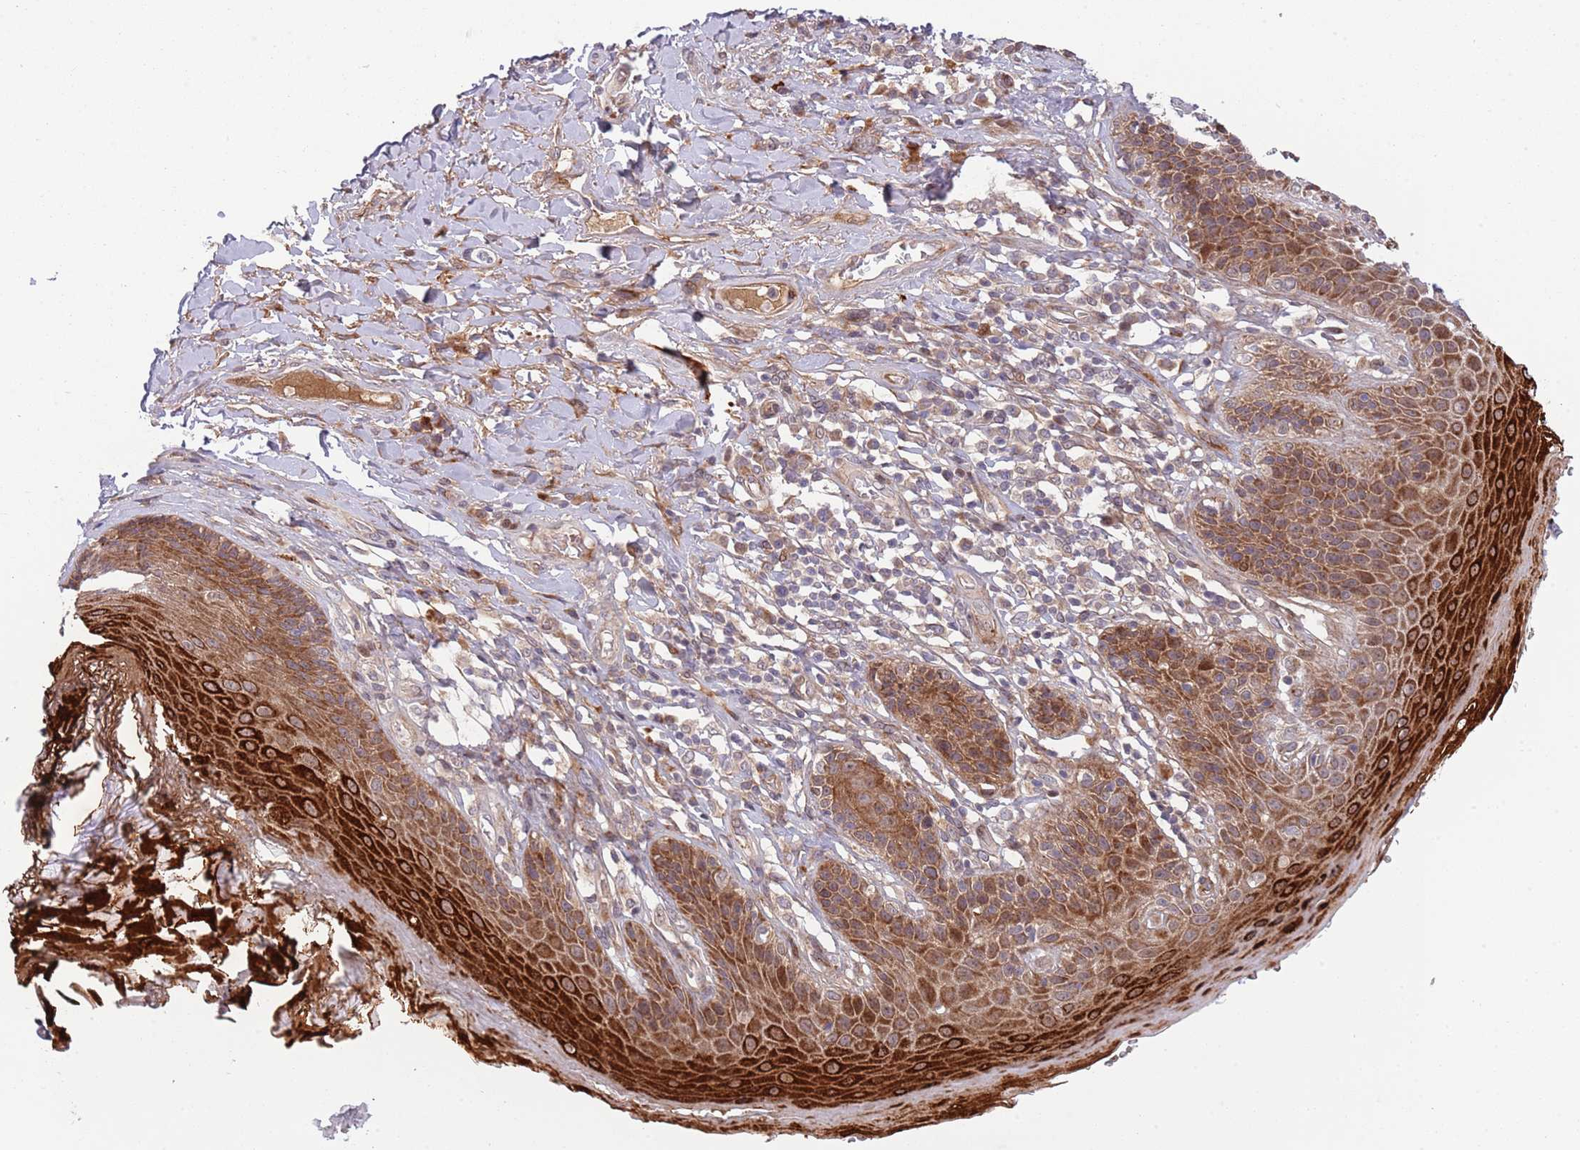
{"staining": {"intensity": "strong", "quantity": ">75%", "location": "cytoplasmic/membranous"}, "tissue": "skin", "cell_type": "Epidermal cells", "image_type": "normal", "snomed": [{"axis": "morphology", "description": "Normal tissue, NOS"}, {"axis": "topography", "description": "Anal"}], "caption": "Skin stained with IHC demonstrates strong cytoplasmic/membranous positivity in about >75% of epidermal cells. The protein is stained brown, and the nuclei are stained in blue (DAB IHC with brightfield microscopy, high magnification).", "gene": "NT5DC4", "patient": {"sex": "female", "age": 89}}